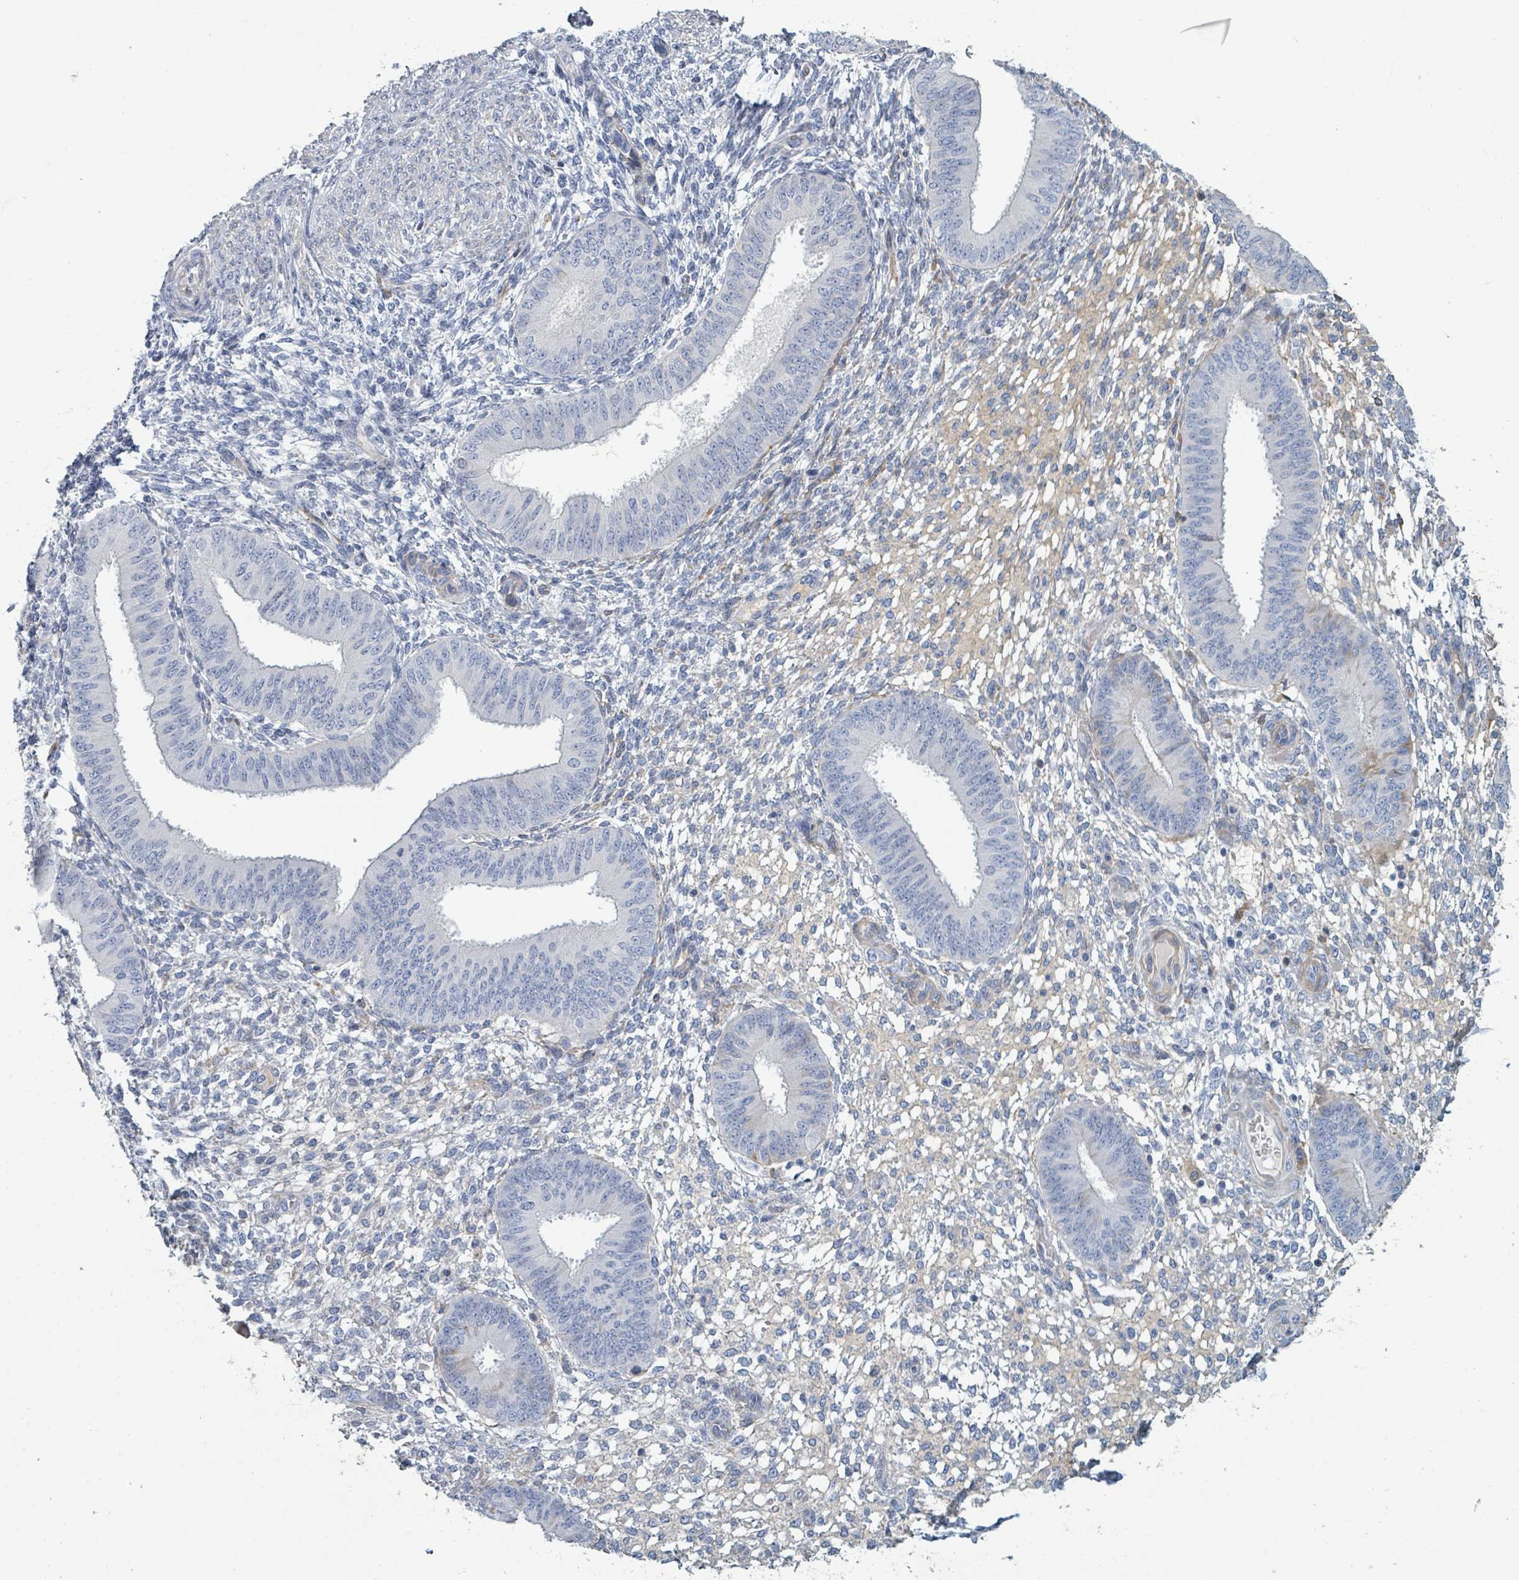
{"staining": {"intensity": "negative", "quantity": "none", "location": "none"}, "tissue": "endometrium", "cell_type": "Cells in endometrial stroma", "image_type": "normal", "snomed": [{"axis": "morphology", "description": "Normal tissue, NOS"}, {"axis": "topography", "description": "Endometrium"}], "caption": "A high-resolution micrograph shows immunohistochemistry (IHC) staining of unremarkable endometrium, which displays no significant staining in cells in endometrial stroma. (Stains: DAB IHC with hematoxylin counter stain, Microscopy: brightfield microscopy at high magnification).", "gene": "RAB33B", "patient": {"sex": "female", "age": 49}}